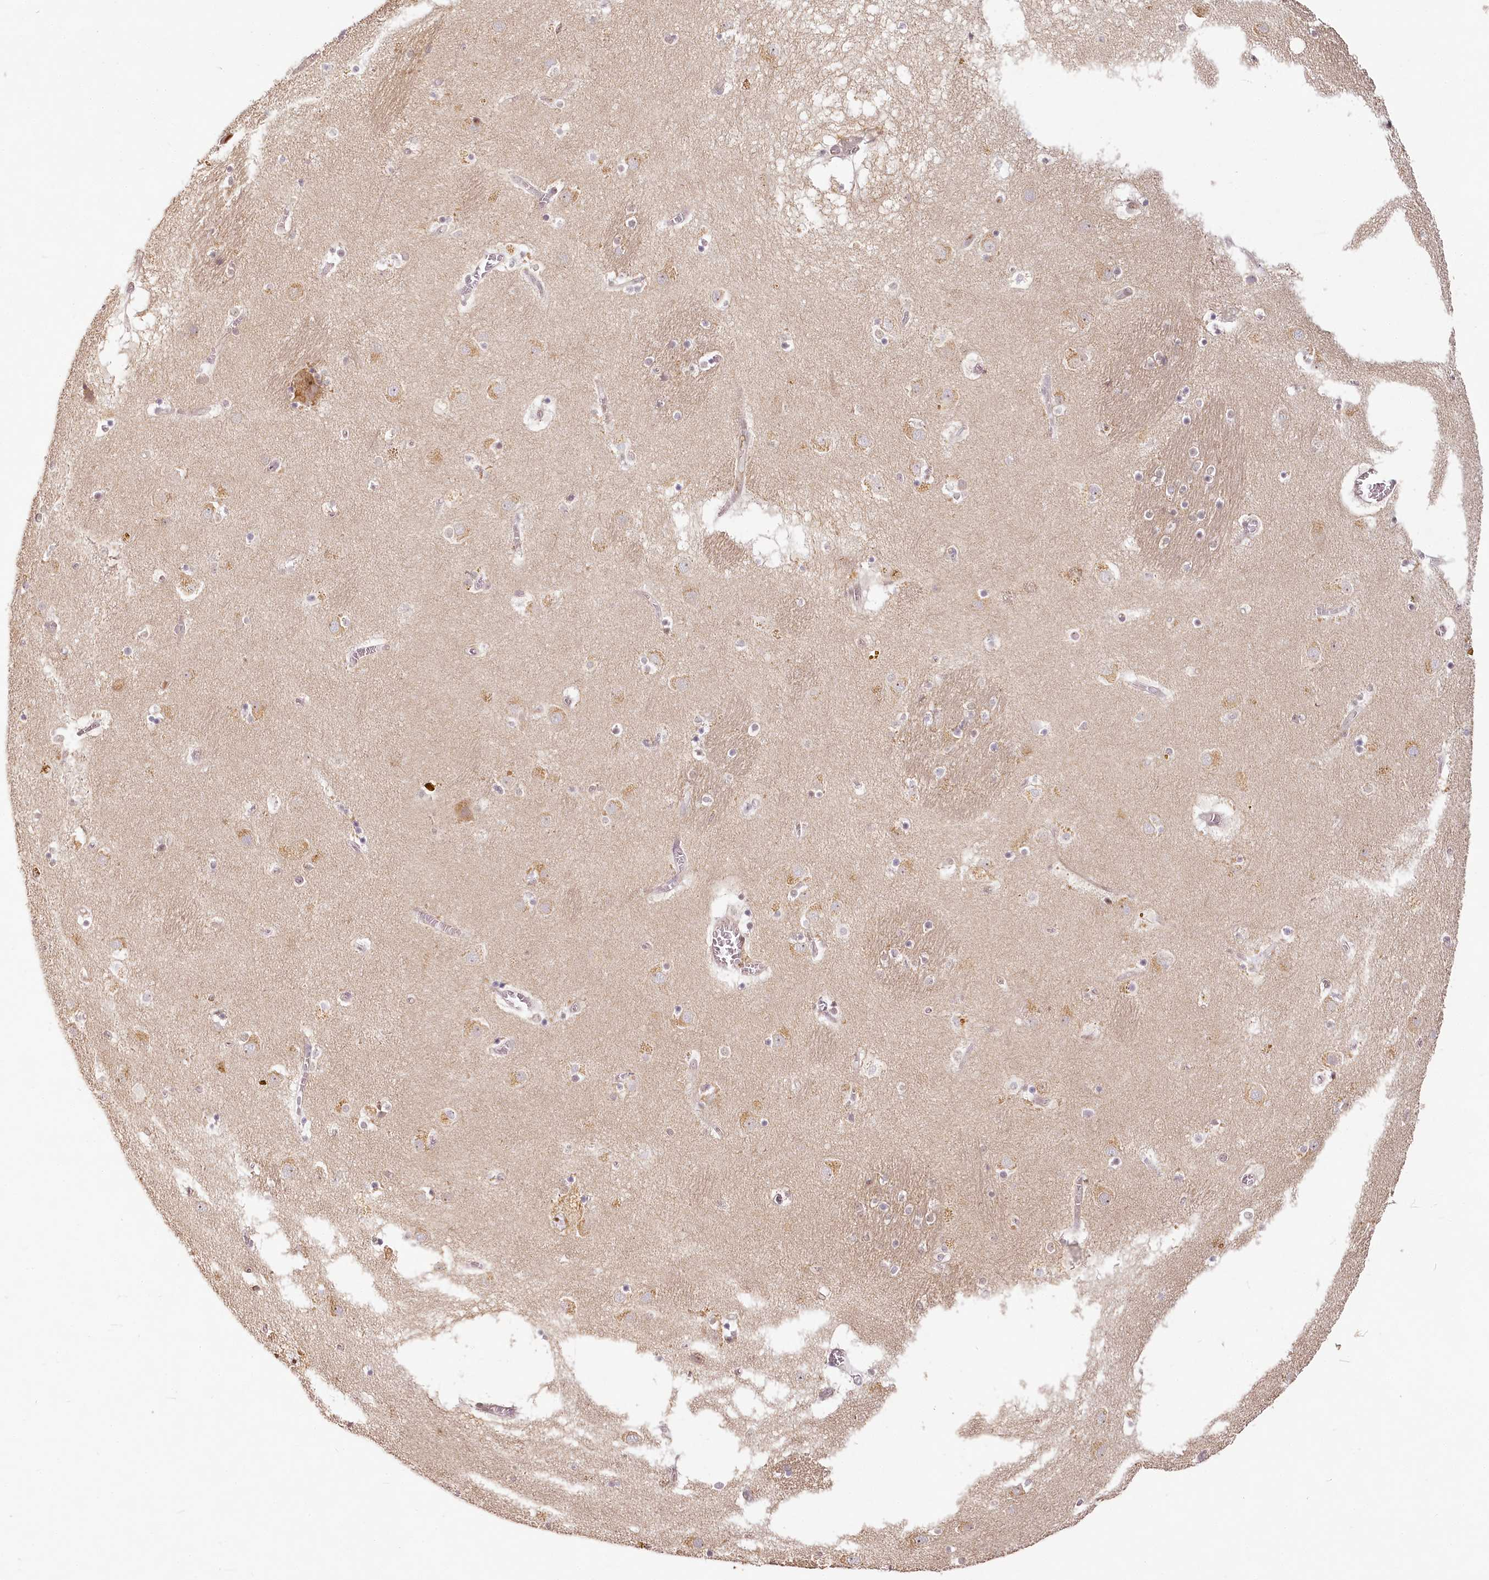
{"staining": {"intensity": "negative", "quantity": "none", "location": "none"}, "tissue": "caudate", "cell_type": "Glial cells", "image_type": "normal", "snomed": [{"axis": "morphology", "description": "Normal tissue, NOS"}, {"axis": "topography", "description": "Lateral ventricle wall"}], "caption": "The histopathology image reveals no staining of glial cells in normal caudate.", "gene": "EXOSC7", "patient": {"sex": "male", "age": 70}}